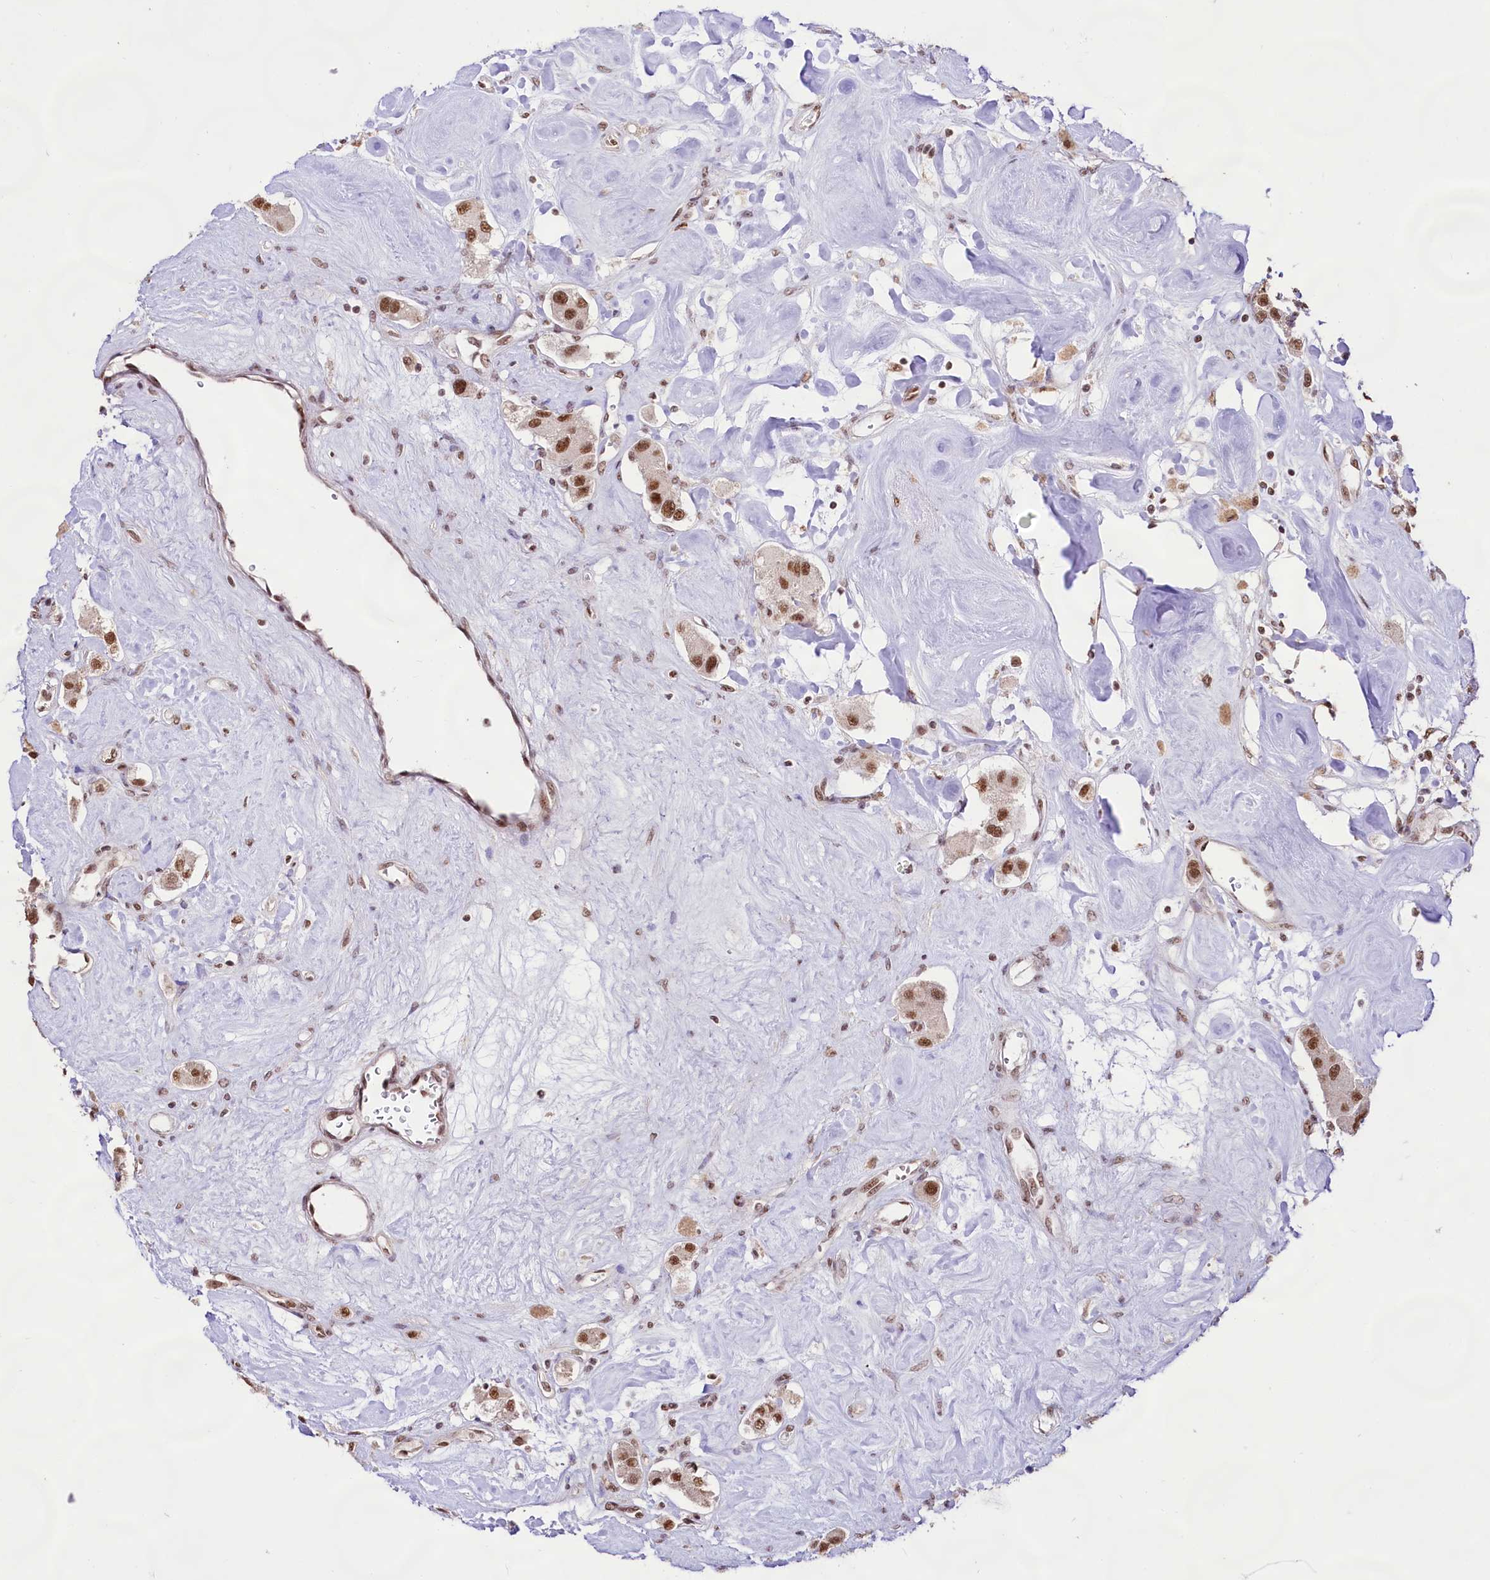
{"staining": {"intensity": "moderate", "quantity": ">75%", "location": "nuclear"}, "tissue": "carcinoid", "cell_type": "Tumor cells", "image_type": "cancer", "snomed": [{"axis": "morphology", "description": "Carcinoid, malignant, NOS"}, {"axis": "topography", "description": "Pancreas"}], "caption": "IHC image of human carcinoid (malignant) stained for a protein (brown), which displays medium levels of moderate nuclear staining in approximately >75% of tumor cells.", "gene": "HIRA", "patient": {"sex": "male", "age": 41}}